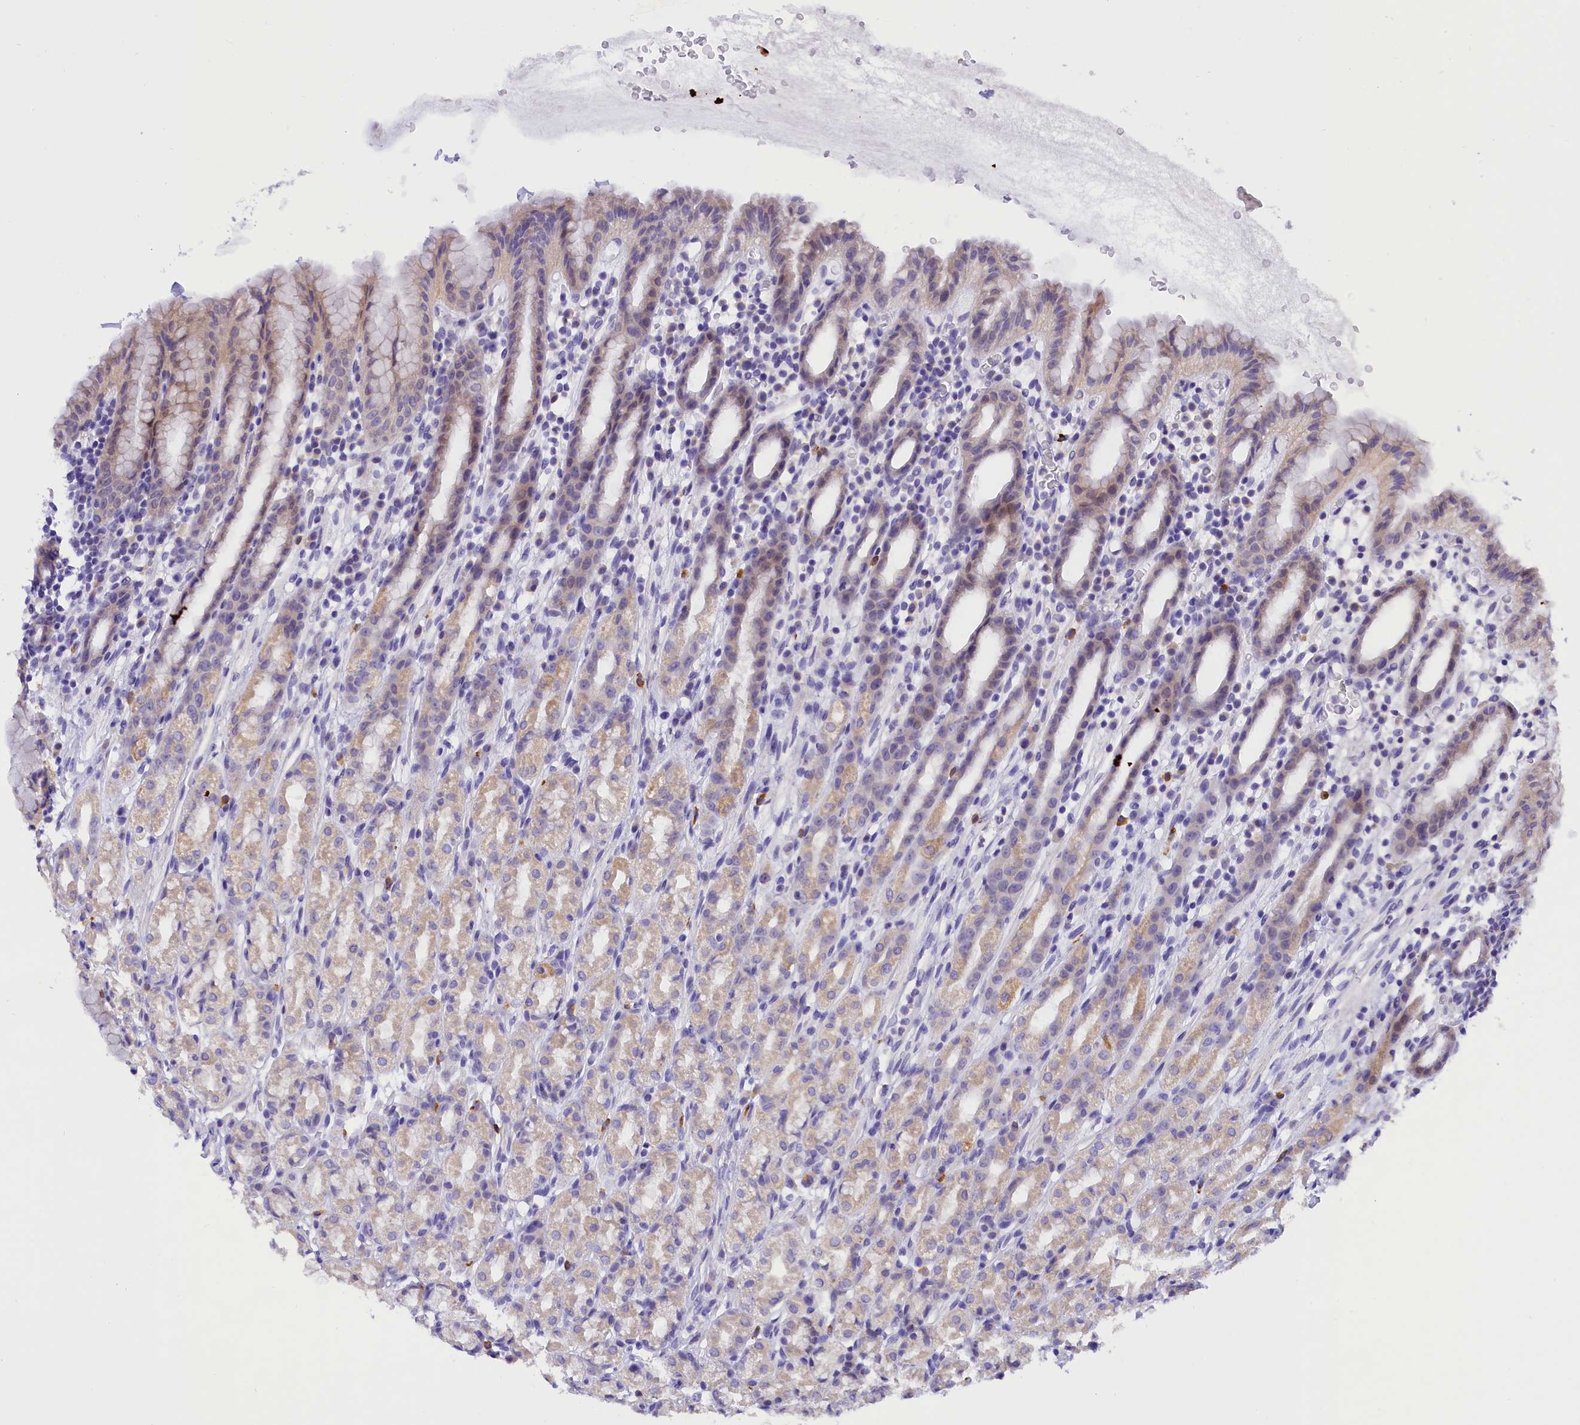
{"staining": {"intensity": "weak", "quantity": "25%-75%", "location": "cytoplasmic/membranous"}, "tissue": "stomach", "cell_type": "Glandular cells", "image_type": "normal", "snomed": [{"axis": "morphology", "description": "Normal tissue, NOS"}, {"axis": "topography", "description": "Stomach, upper"}], "caption": "Weak cytoplasmic/membranous positivity is appreciated in approximately 25%-75% of glandular cells in normal stomach.", "gene": "COL6A5", "patient": {"sex": "male", "age": 47}}